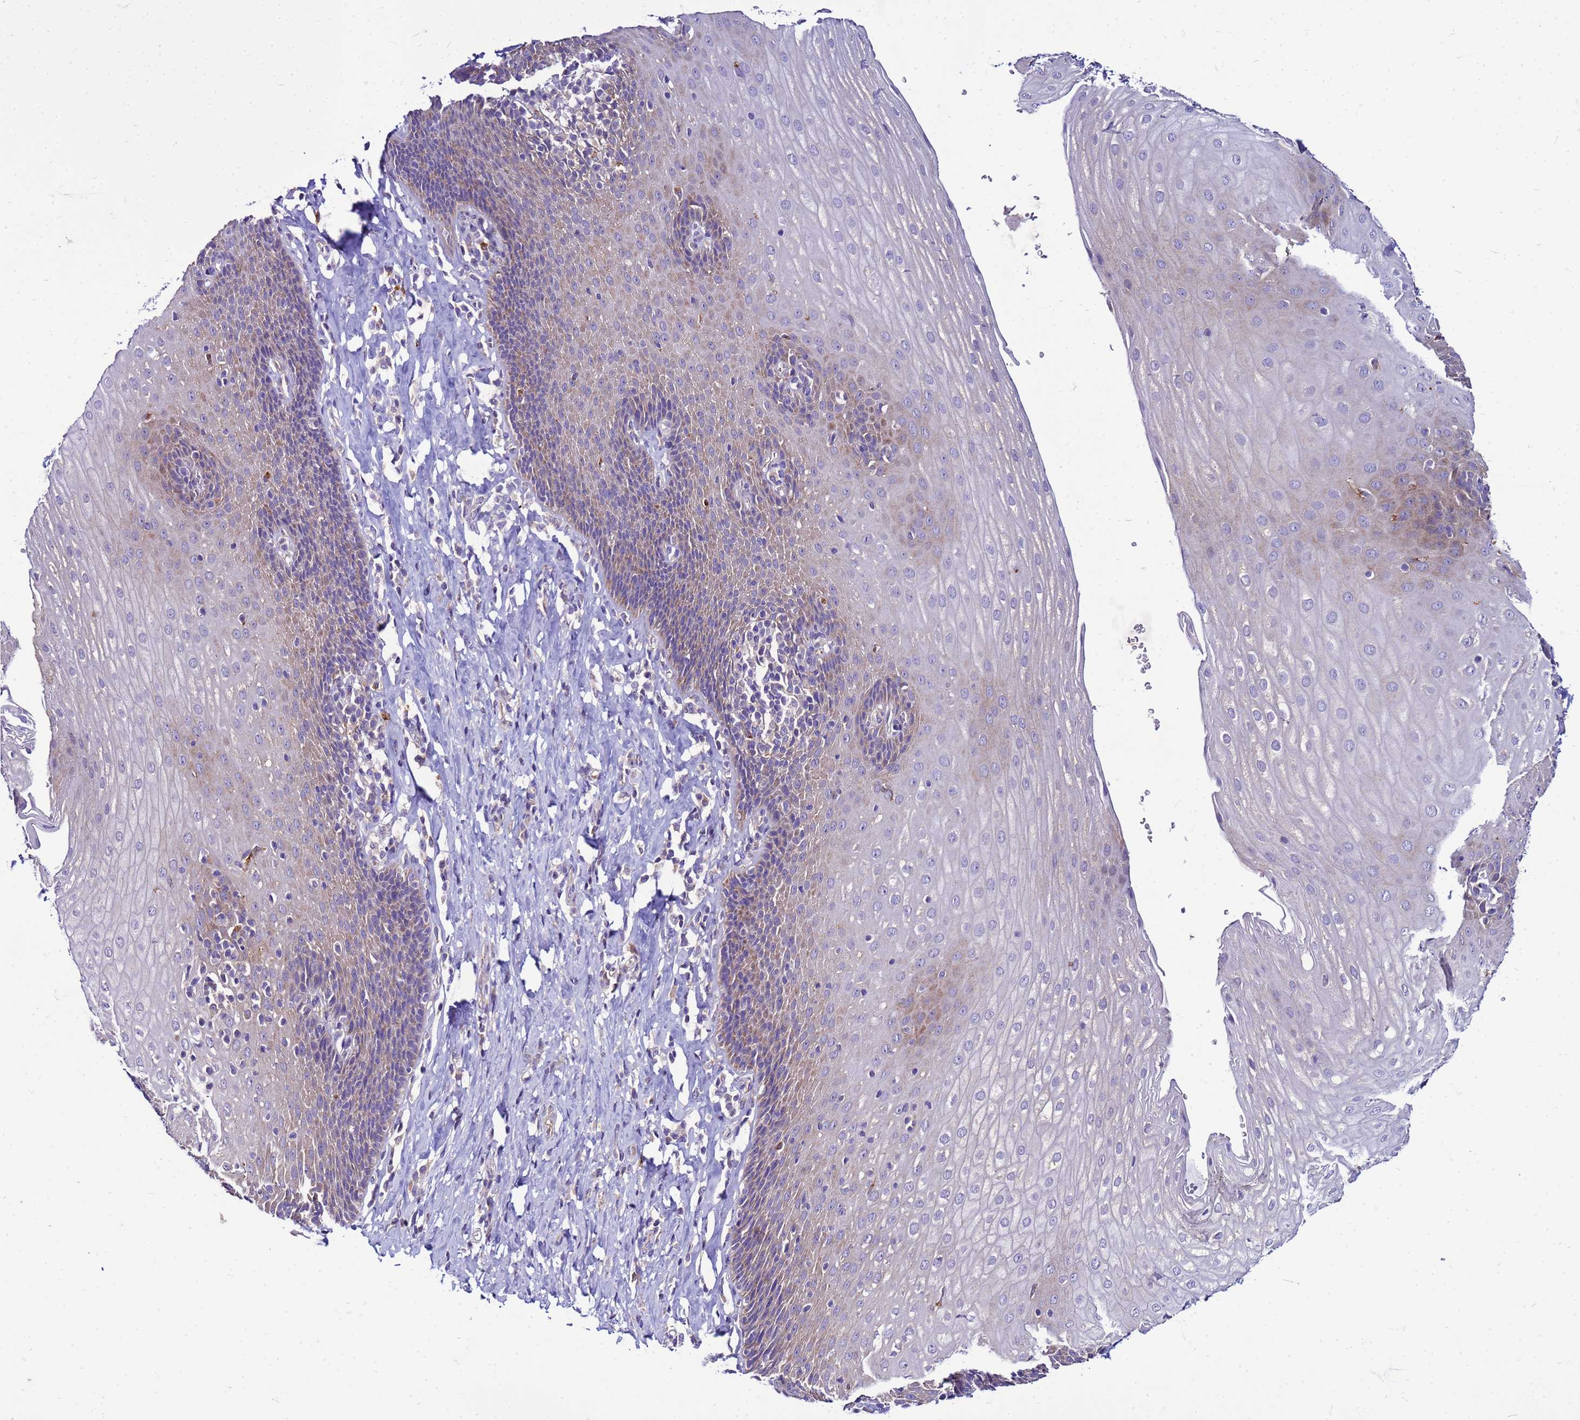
{"staining": {"intensity": "weak", "quantity": "25%-75%", "location": "cytoplasmic/membranous"}, "tissue": "esophagus", "cell_type": "Squamous epithelial cells", "image_type": "normal", "snomed": [{"axis": "morphology", "description": "Normal tissue, NOS"}, {"axis": "topography", "description": "Esophagus"}], "caption": "Immunohistochemistry photomicrograph of normal esophagus: esophagus stained using IHC exhibits low levels of weak protein expression localized specifically in the cytoplasmic/membranous of squamous epithelial cells, appearing as a cytoplasmic/membranous brown color.", "gene": "PKD1", "patient": {"sex": "female", "age": 61}}